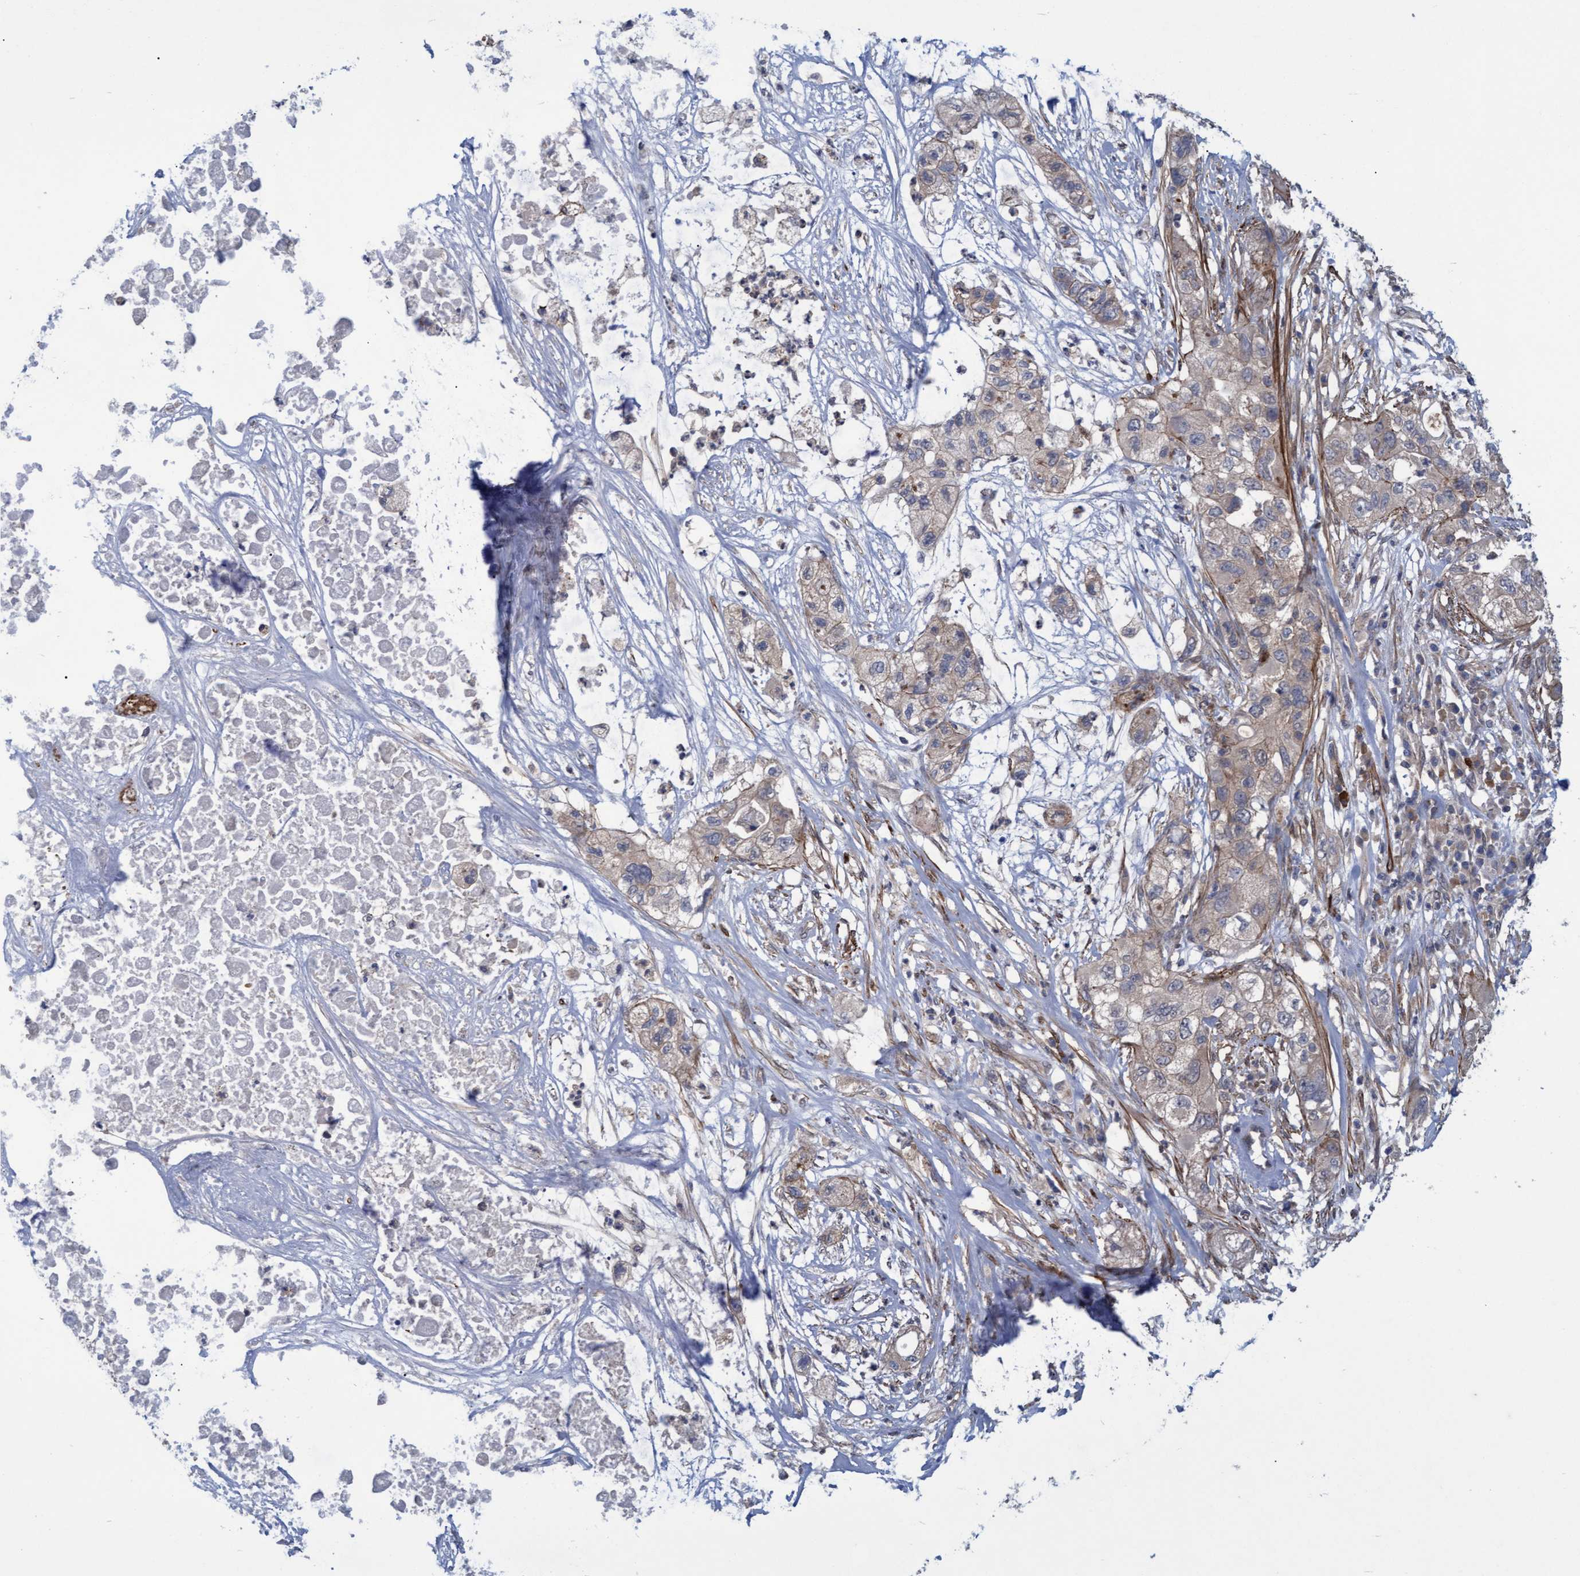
{"staining": {"intensity": "negative", "quantity": "none", "location": "none"}, "tissue": "pancreatic cancer", "cell_type": "Tumor cells", "image_type": "cancer", "snomed": [{"axis": "morphology", "description": "Adenocarcinoma, NOS"}, {"axis": "topography", "description": "Pancreas"}], "caption": "High power microscopy photomicrograph of an IHC image of pancreatic cancer, revealing no significant staining in tumor cells.", "gene": "NAA15", "patient": {"sex": "female", "age": 78}}